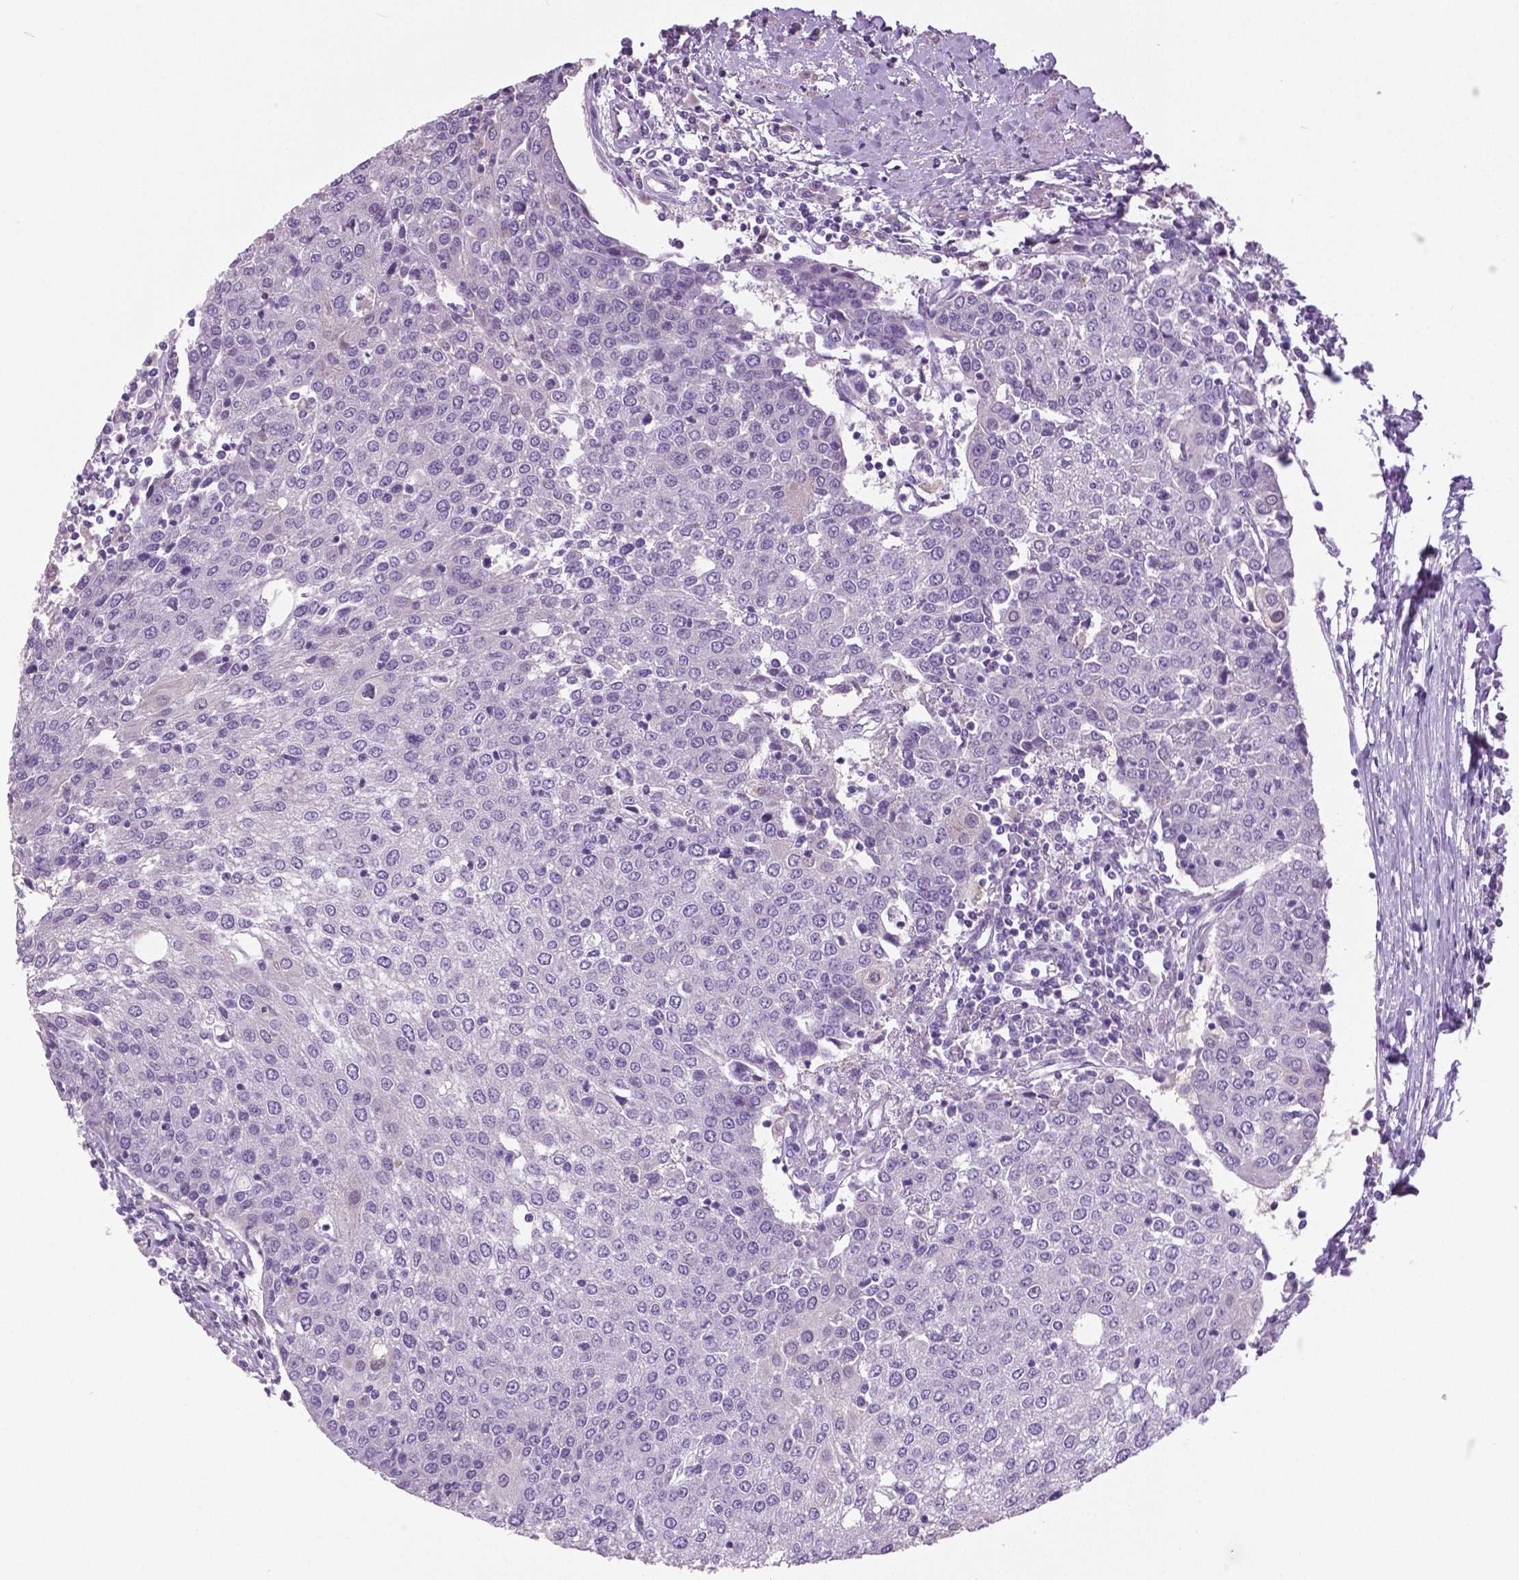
{"staining": {"intensity": "negative", "quantity": "none", "location": "none"}, "tissue": "urothelial cancer", "cell_type": "Tumor cells", "image_type": "cancer", "snomed": [{"axis": "morphology", "description": "Urothelial carcinoma, High grade"}, {"axis": "topography", "description": "Urinary bladder"}], "caption": "A histopathology image of human urothelial cancer is negative for staining in tumor cells.", "gene": "DNAH12", "patient": {"sex": "female", "age": 85}}